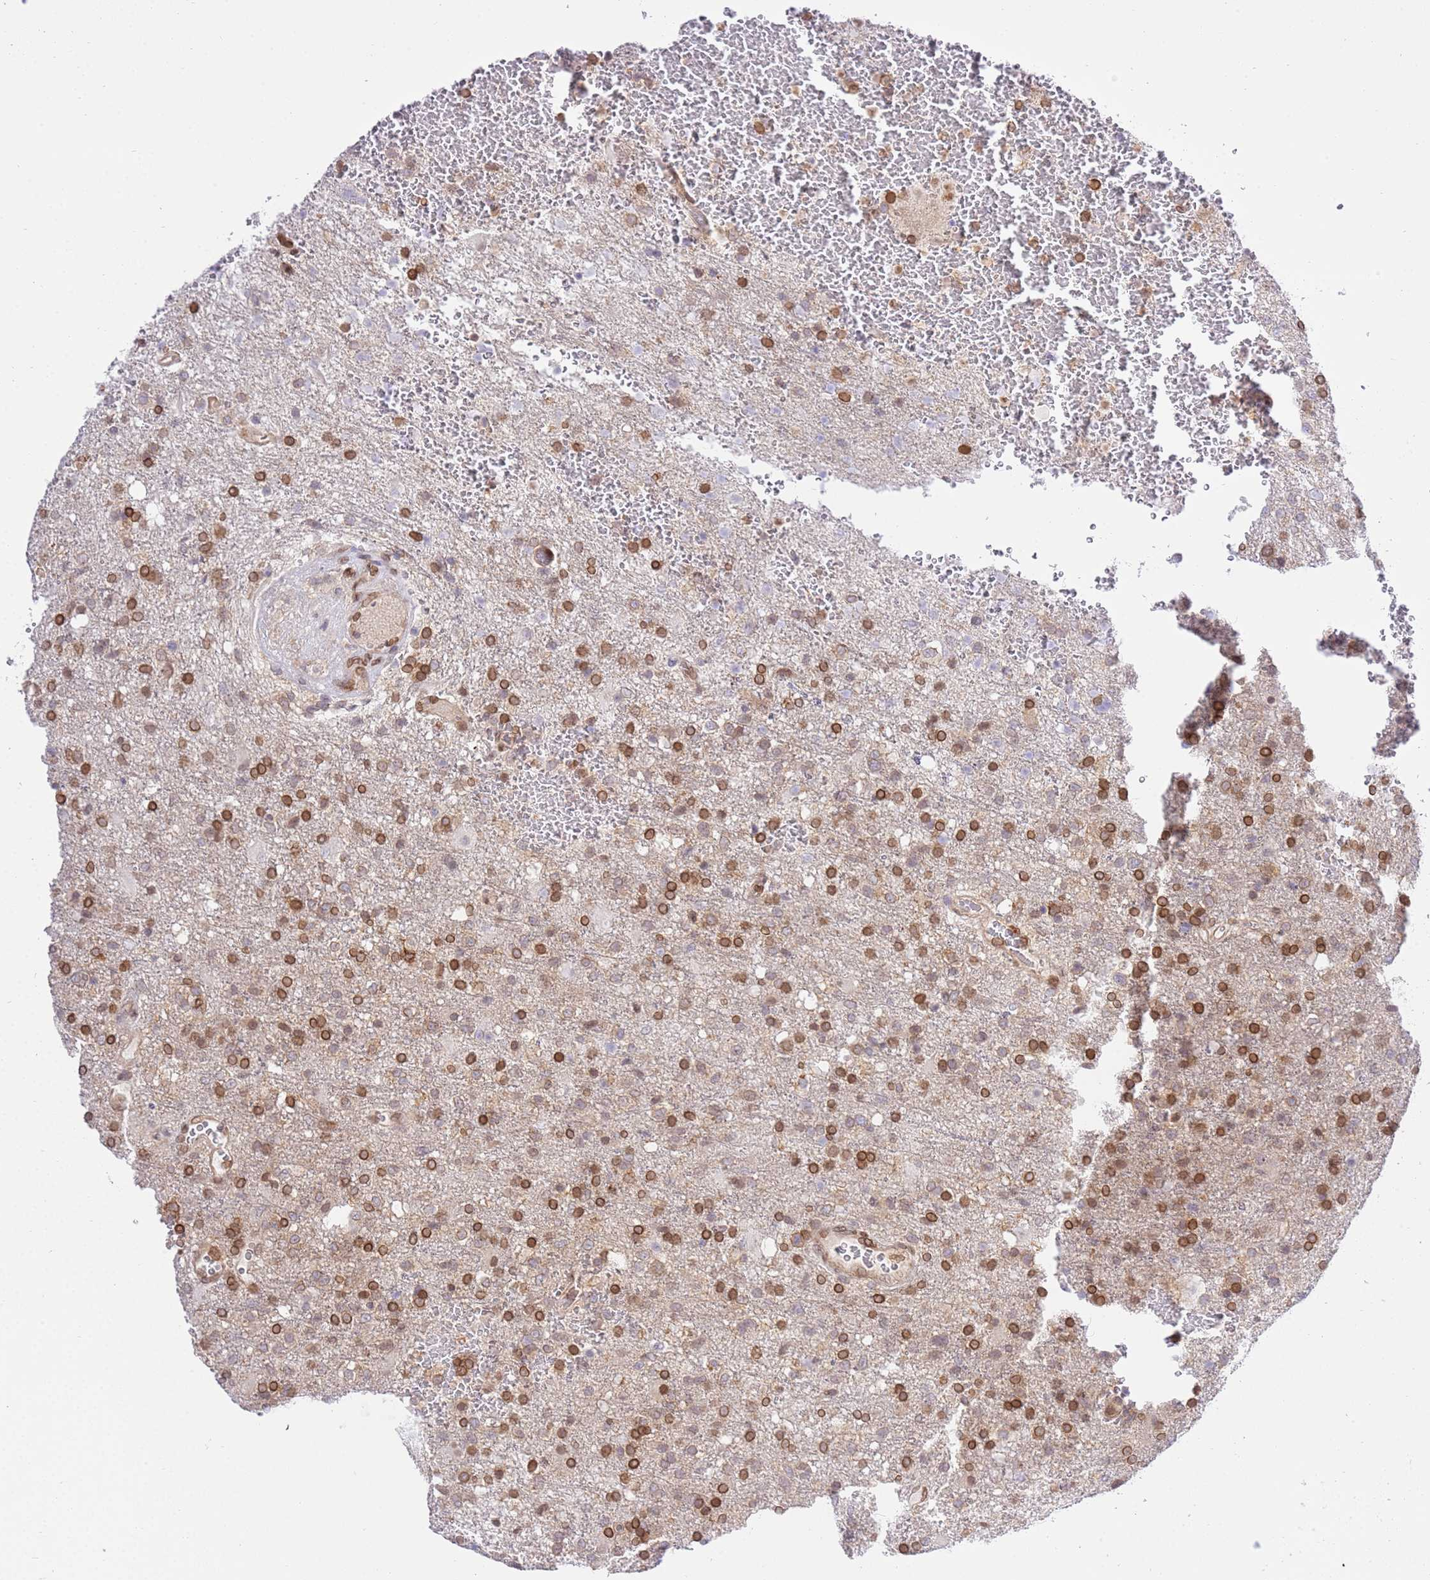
{"staining": {"intensity": "strong", "quantity": "25%-75%", "location": "cytoplasmic/membranous,nuclear"}, "tissue": "glioma", "cell_type": "Tumor cells", "image_type": "cancer", "snomed": [{"axis": "morphology", "description": "Glioma, malignant, High grade"}, {"axis": "topography", "description": "Brain"}], "caption": "This is an image of immunohistochemistry (IHC) staining of malignant glioma (high-grade), which shows strong expression in the cytoplasmic/membranous and nuclear of tumor cells.", "gene": "TRIM37", "patient": {"sex": "female", "age": 74}}